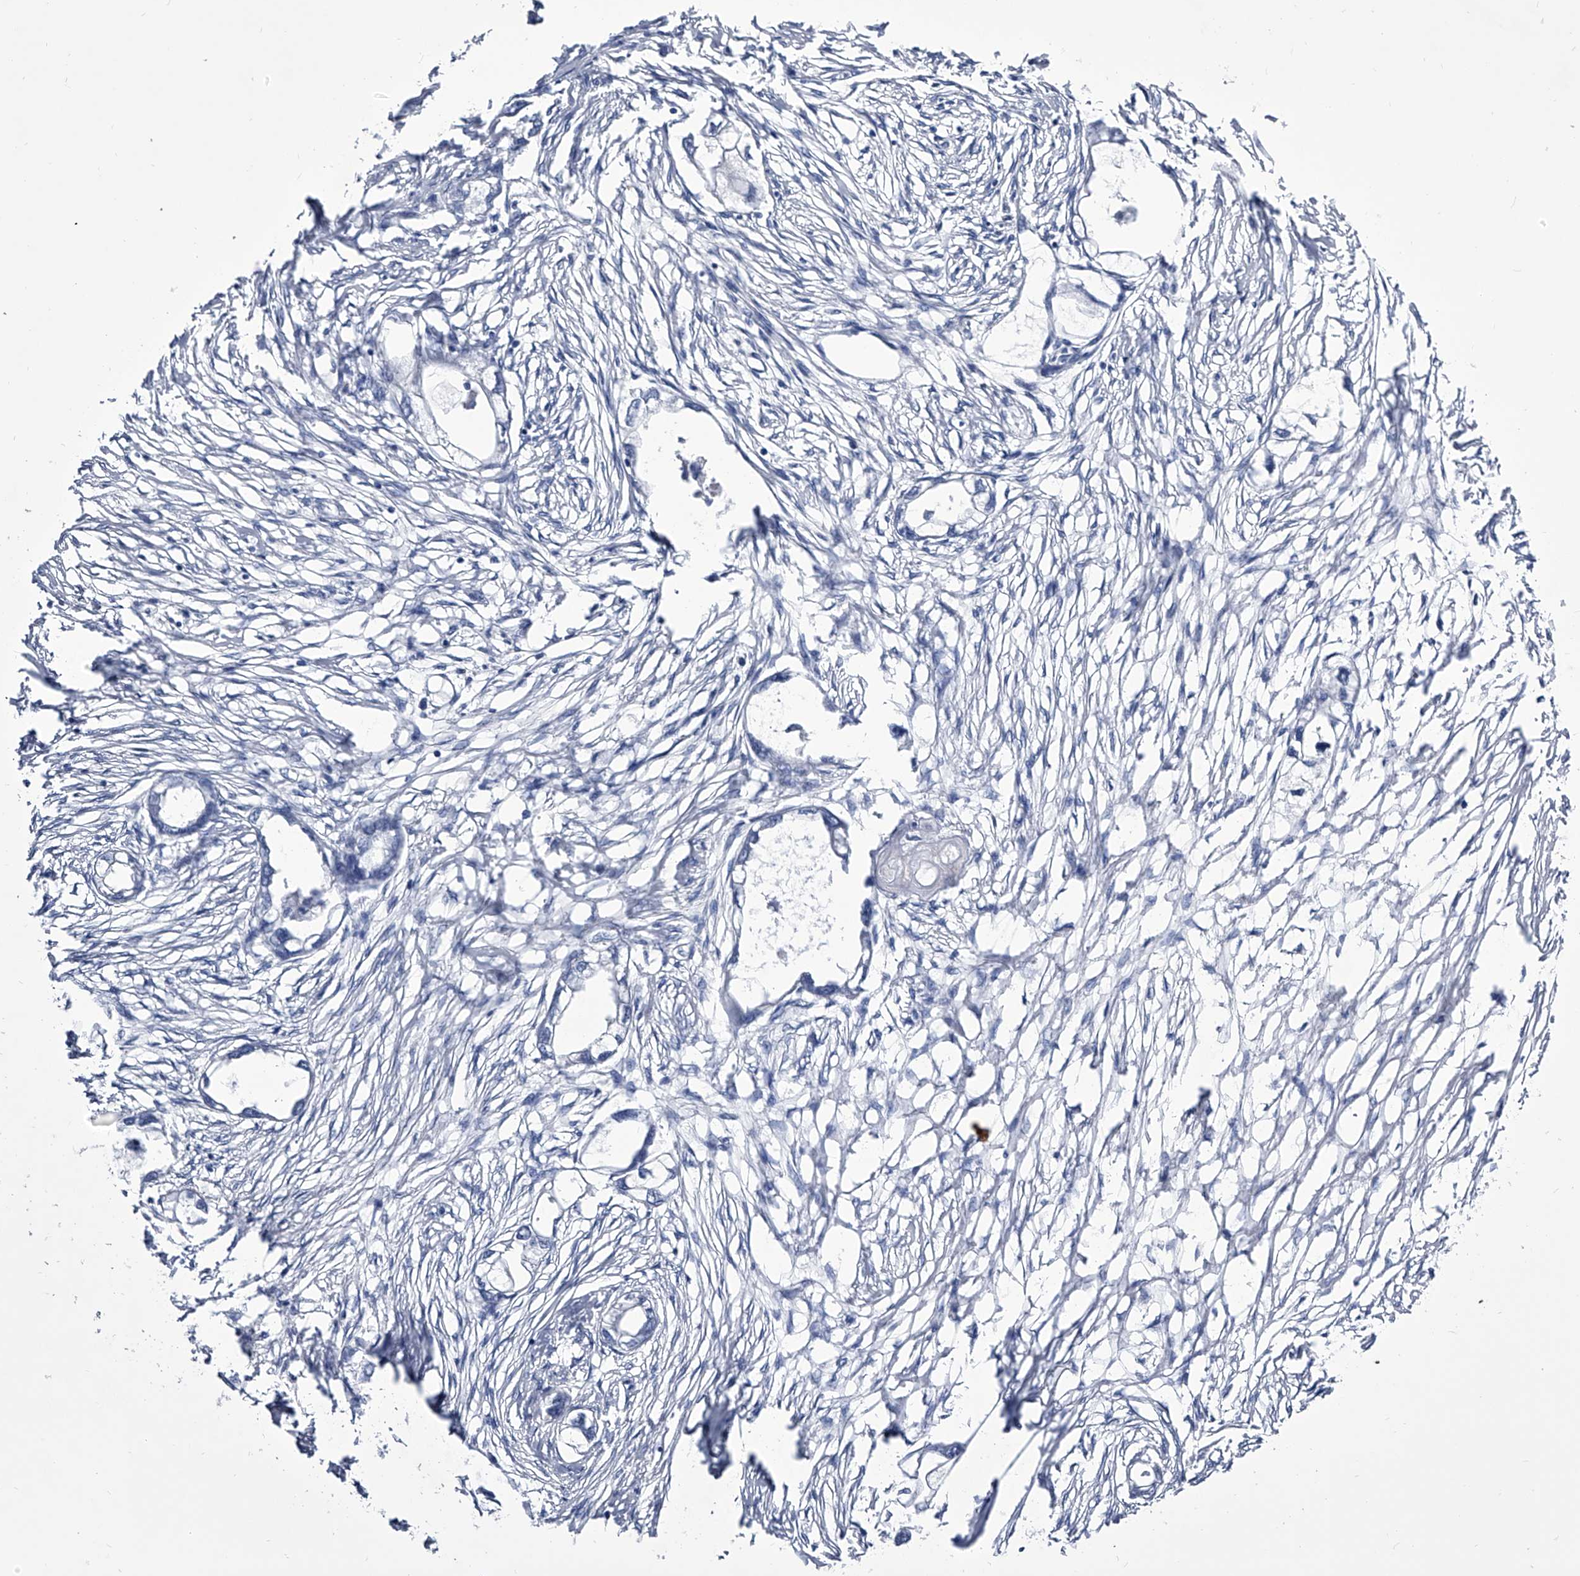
{"staining": {"intensity": "negative", "quantity": "none", "location": "none"}, "tissue": "endometrial cancer", "cell_type": "Tumor cells", "image_type": "cancer", "snomed": [{"axis": "morphology", "description": "Adenocarcinoma, NOS"}, {"axis": "morphology", "description": "Adenocarcinoma, metastatic, NOS"}, {"axis": "topography", "description": "Adipose tissue"}, {"axis": "topography", "description": "Endometrium"}], "caption": "An immunohistochemistry (IHC) micrograph of endometrial cancer is shown. There is no staining in tumor cells of endometrial cancer.", "gene": "CRISP2", "patient": {"sex": "female", "age": 67}}